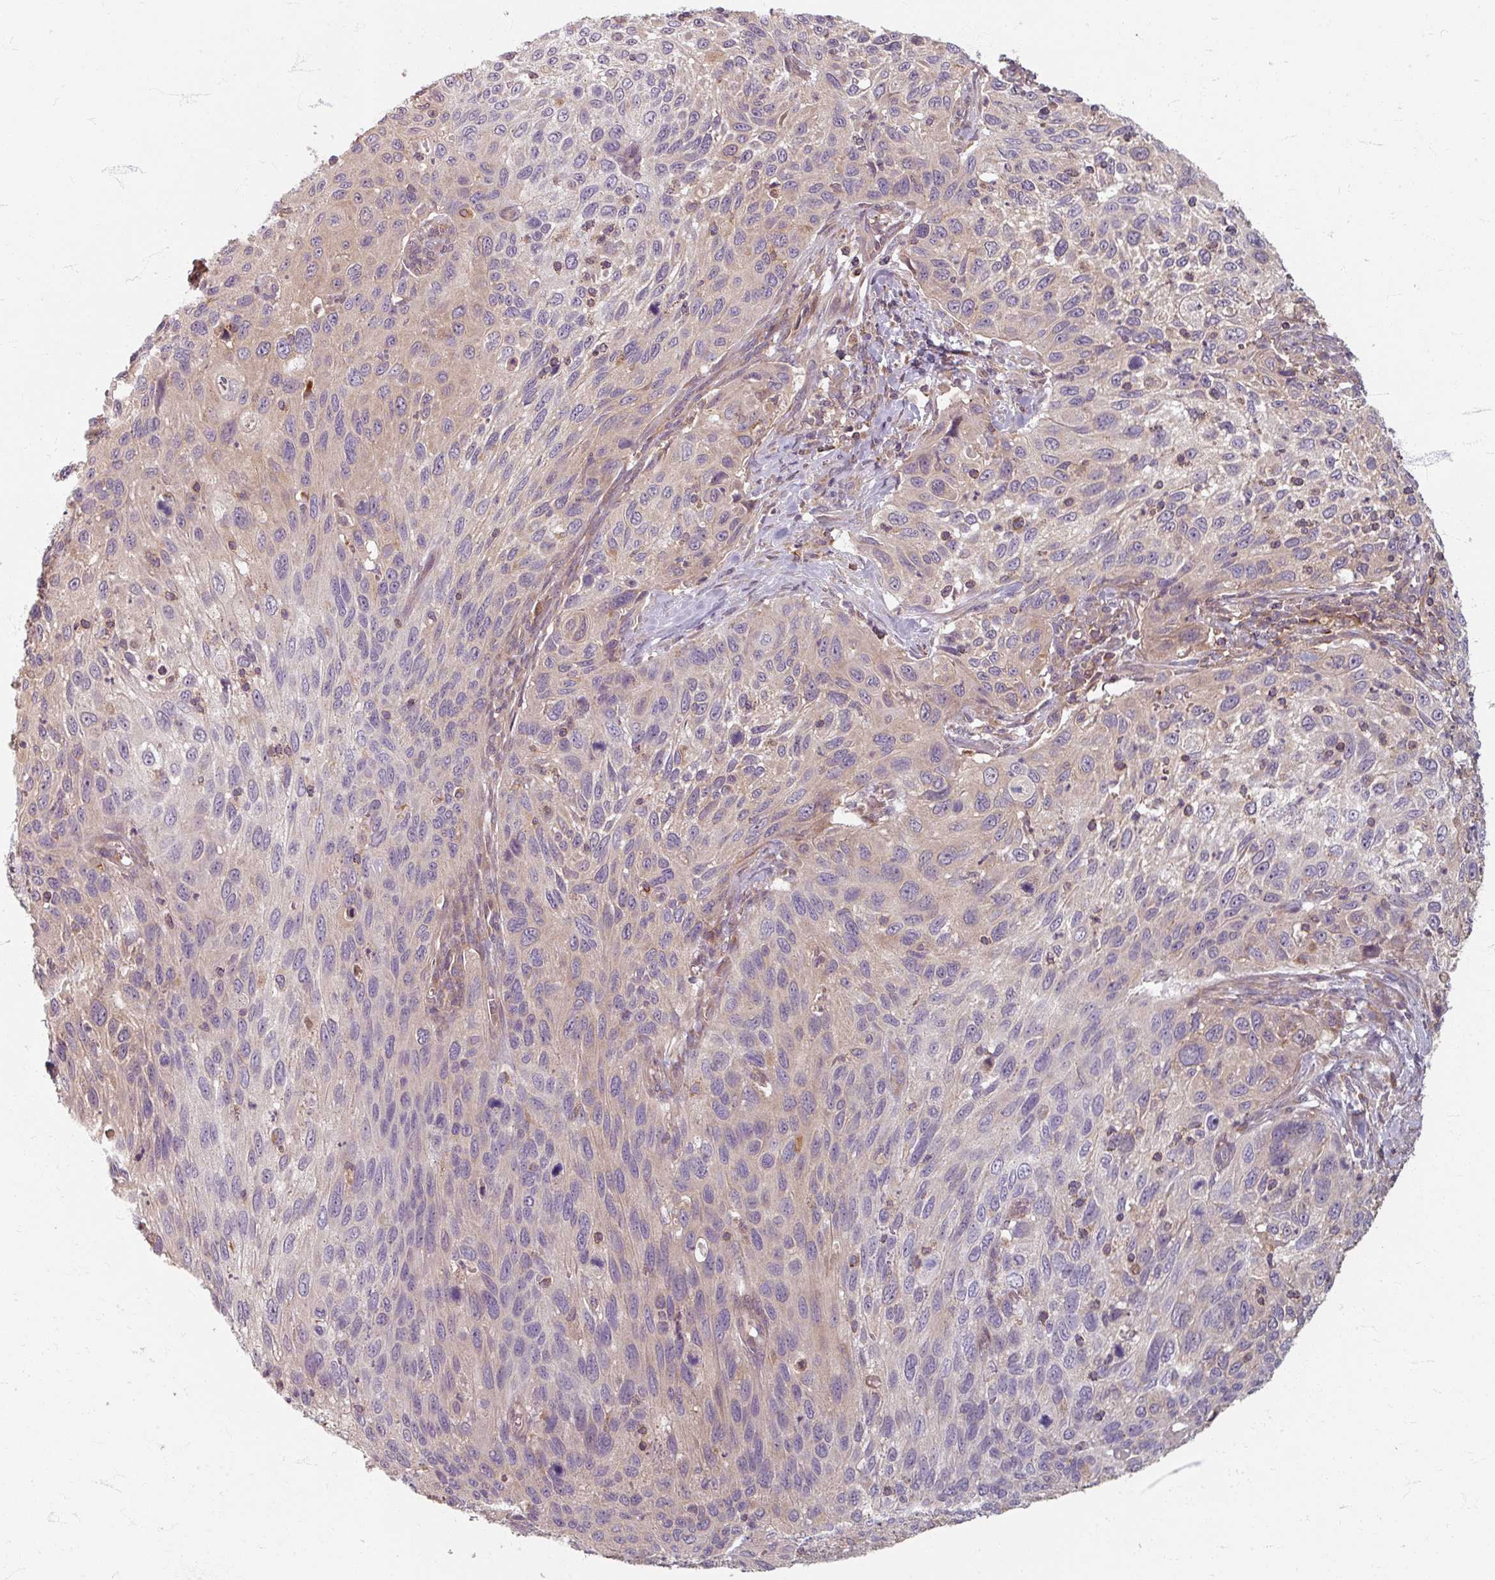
{"staining": {"intensity": "weak", "quantity": "<25%", "location": "cytoplasmic/membranous"}, "tissue": "cervical cancer", "cell_type": "Tumor cells", "image_type": "cancer", "snomed": [{"axis": "morphology", "description": "Squamous cell carcinoma, NOS"}, {"axis": "topography", "description": "Cervix"}], "caption": "A high-resolution histopathology image shows immunohistochemistry (IHC) staining of cervical cancer, which shows no significant expression in tumor cells.", "gene": "STAM", "patient": {"sex": "female", "age": 70}}